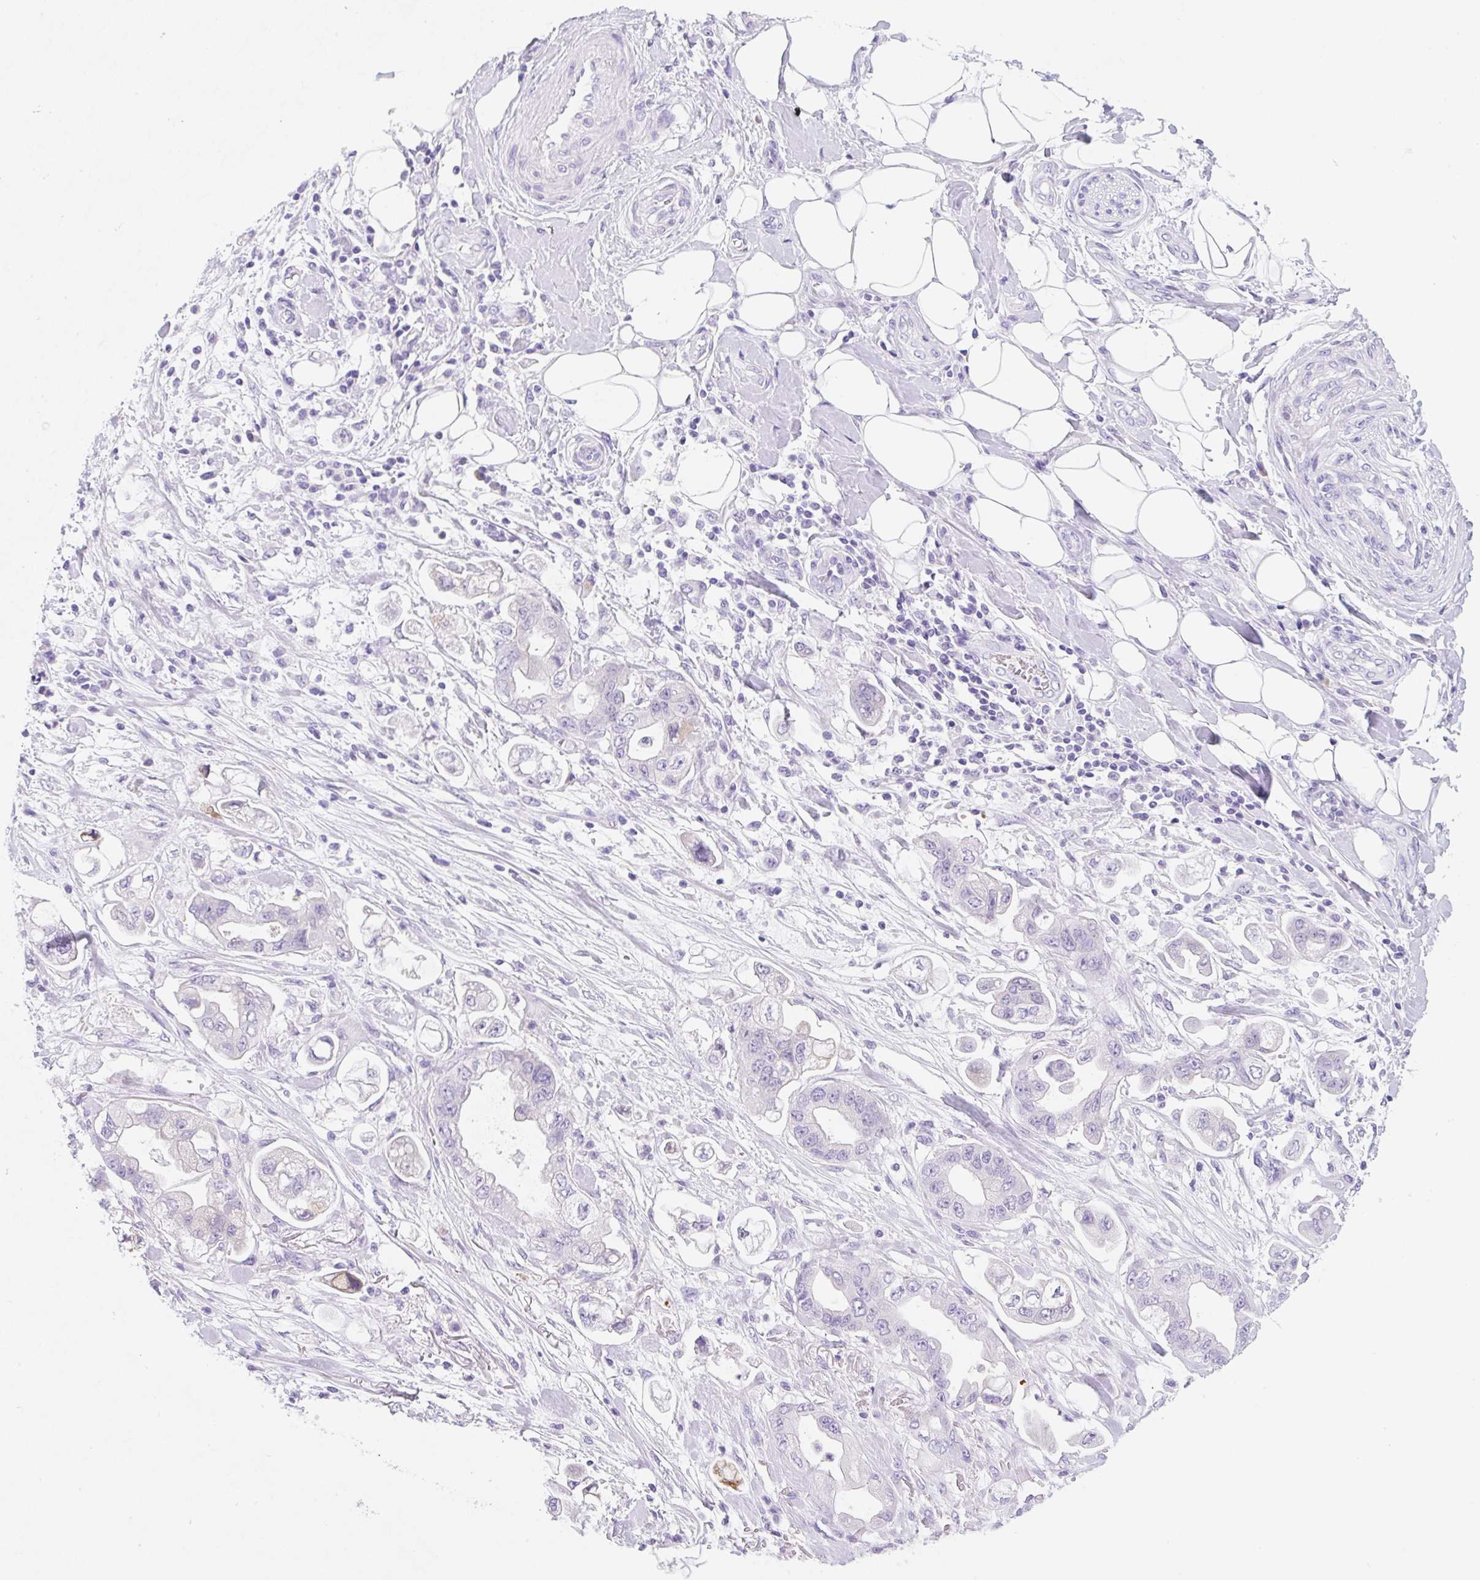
{"staining": {"intensity": "negative", "quantity": "none", "location": "none"}, "tissue": "stomach cancer", "cell_type": "Tumor cells", "image_type": "cancer", "snomed": [{"axis": "morphology", "description": "Adenocarcinoma, NOS"}, {"axis": "topography", "description": "Stomach"}], "caption": "Immunohistochemistry of human stomach adenocarcinoma exhibits no expression in tumor cells.", "gene": "KLK8", "patient": {"sex": "male", "age": 62}}